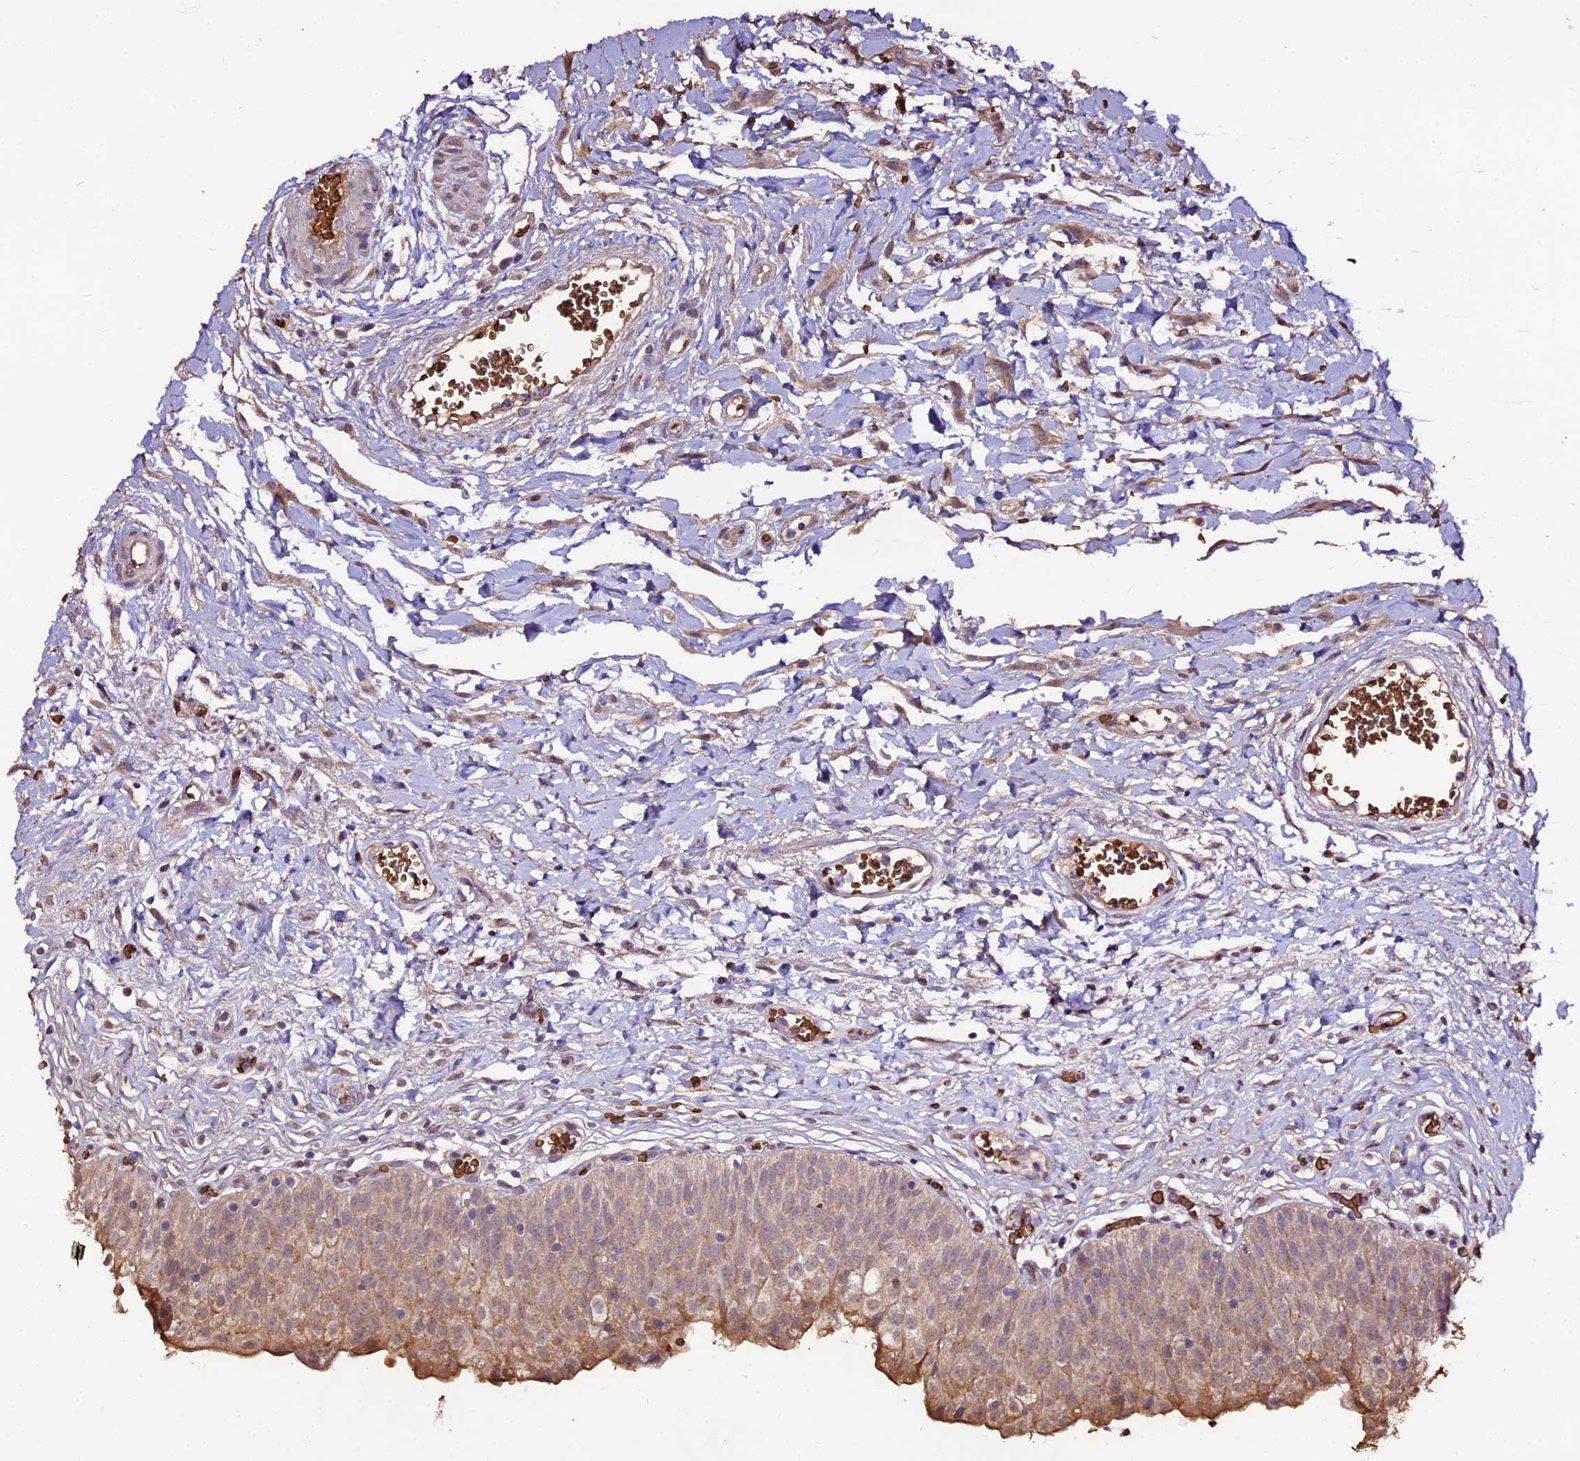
{"staining": {"intensity": "moderate", "quantity": ">75%", "location": "cytoplasmic/membranous,nuclear"}, "tissue": "urinary bladder", "cell_type": "Urothelial cells", "image_type": "normal", "snomed": [{"axis": "morphology", "description": "Normal tissue, NOS"}, {"axis": "topography", "description": "Urinary bladder"}], "caption": "Immunohistochemistry image of normal urinary bladder: urinary bladder stained using IHC exhibits medium levels of moderate protein expression localized specifically in the cytoplasmic/membranous,nuclear of urothelial cells, appearing as a cytoplasmic/membranous,nuclear brown color.", "gene": "ZDBF2", "patient": {"sex": "male", "age": 55}}